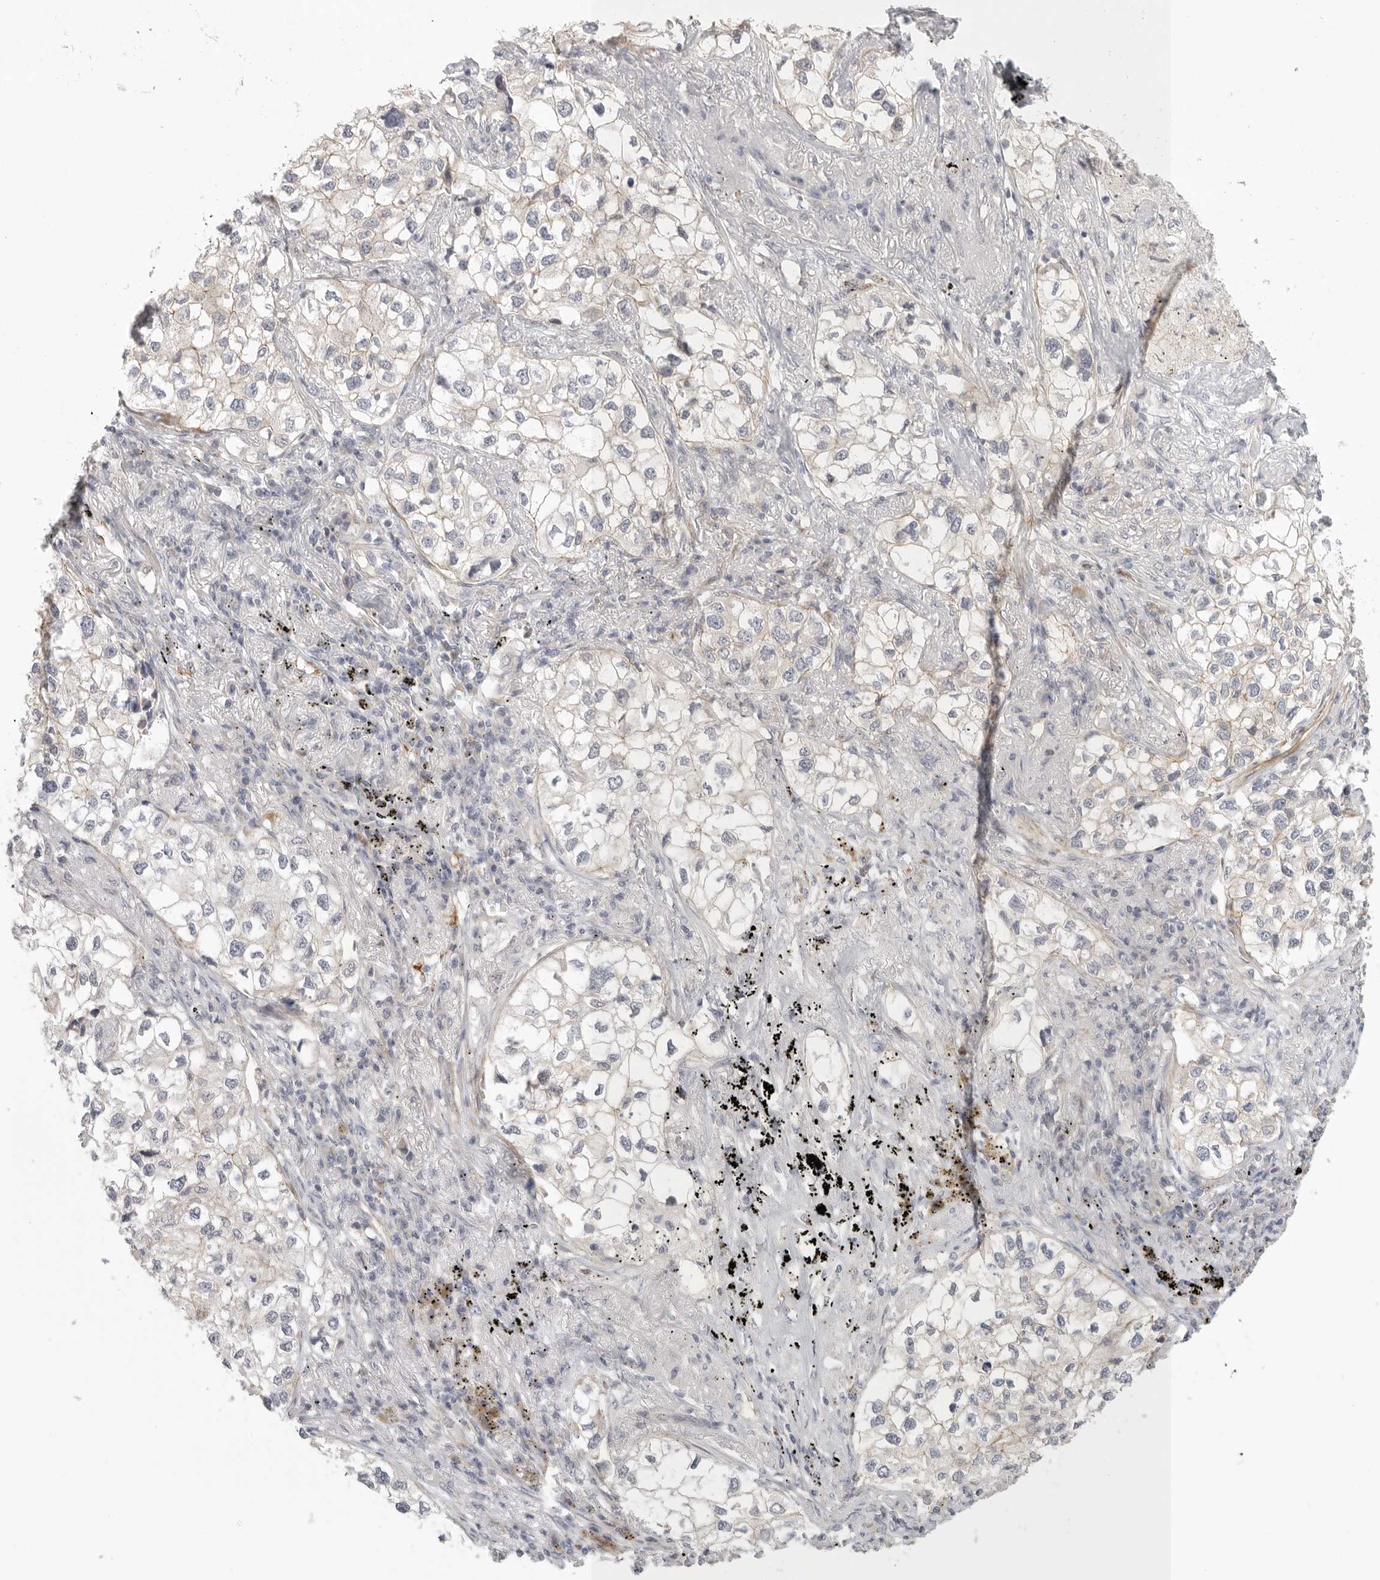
{"staining": {"intensity": "negative", "quantity": "none", "location": "none"}, "tissue": "lung cancer", "cell_type": "Tumor cells", "image_type": "cancer", "snomed": [{"axis": "morphology", "description": "Adenocarcinoma, NOS"}, {"axis": "topography", "description": "Lung"}], "caption": "IHC image of neoplastic tissue: human adenocarcinoma (lung) stained with DAB (3,3'-diaminobenzidine) reveals no significant protein positivity in tumor cells.", "gene": "STAB2", "patient": {"sex": "male", "age": 63}}